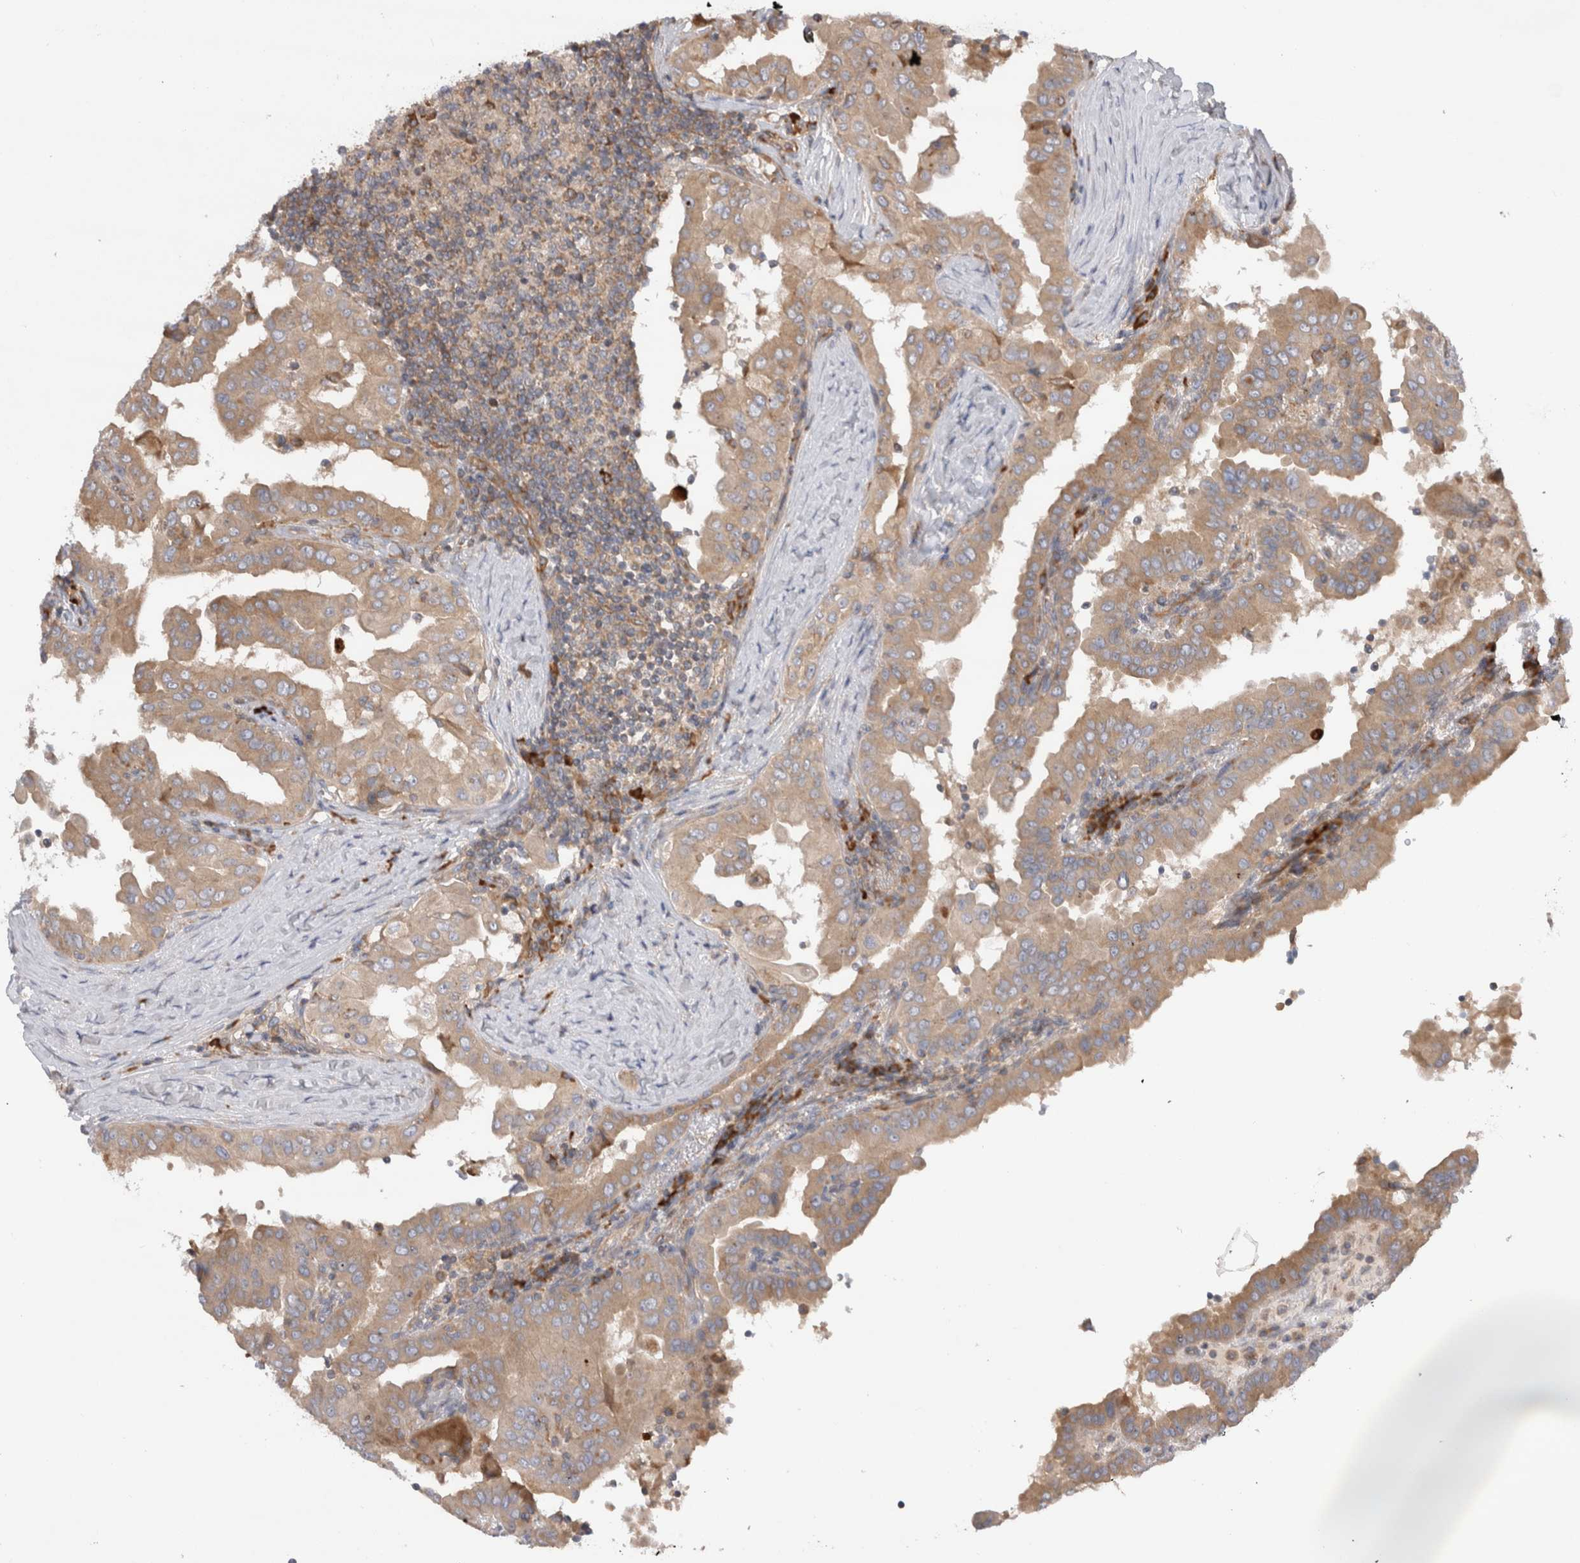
{"staining": {"intensity": "weak", "quantity": ">75%", "location": "cytoplasmic/membranous"}, "tissue": "thyroid cancer", "cell_type": "Tumor cells", "image_type": "cancer", "snomed": [{"axis": "morphology", "description": "Papillary adenocarcinoma, NOS"}, {"axis": "topography", "description": "Thyroid gland"}], "caption": "Thyroid cancer was stained to show a protein in brown. There is low levels of weak cytoplasmic/membranous positivity in about >75% of tumor cells.", "gene": "PDCD10", "patient": {"sex": "male", "age": 33}}